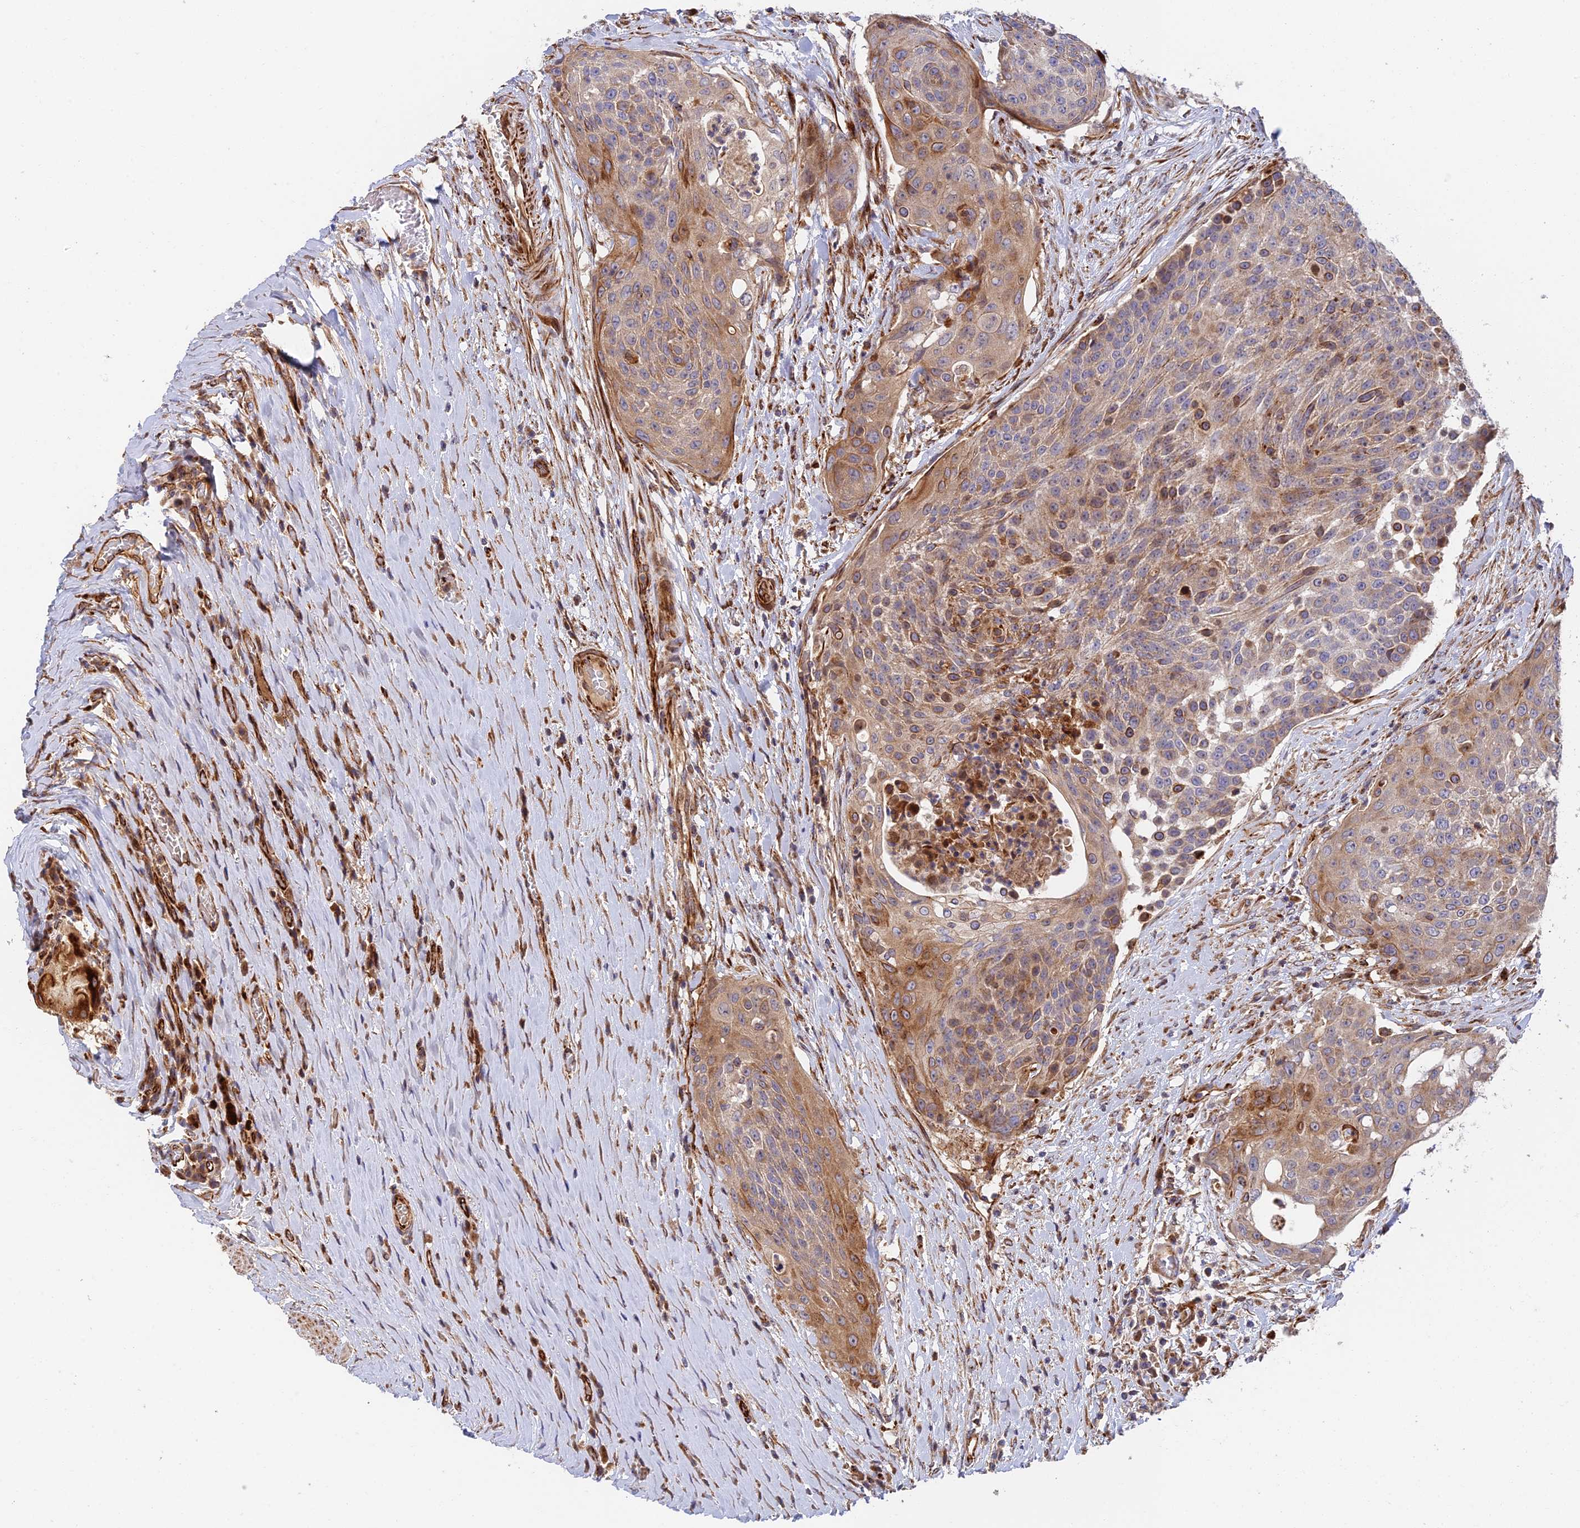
{"staining": {"intensity": "moderate", "quantity": "25%-75%", "location": "cytoplasmic/membranous"}, "tissue": "urothelial cancer", "cell_type": "Tumor cells", "image_type": "cancer", "snomed": [{"axis": "morphology", "description": "Urothelial carcinoma, High grade"}, {"axis": "topography", "description": "Urinary bladder"}], "caption": "Approximately 25%-75% of tumor cells in high-grade urothelial carcinoma display moderate cytoplasmic/membranous protein expression as visualized by brown immunohistochemical staining.", "gene": "PPP2R3C", "patient": {"sex": "female", "age": 63}}